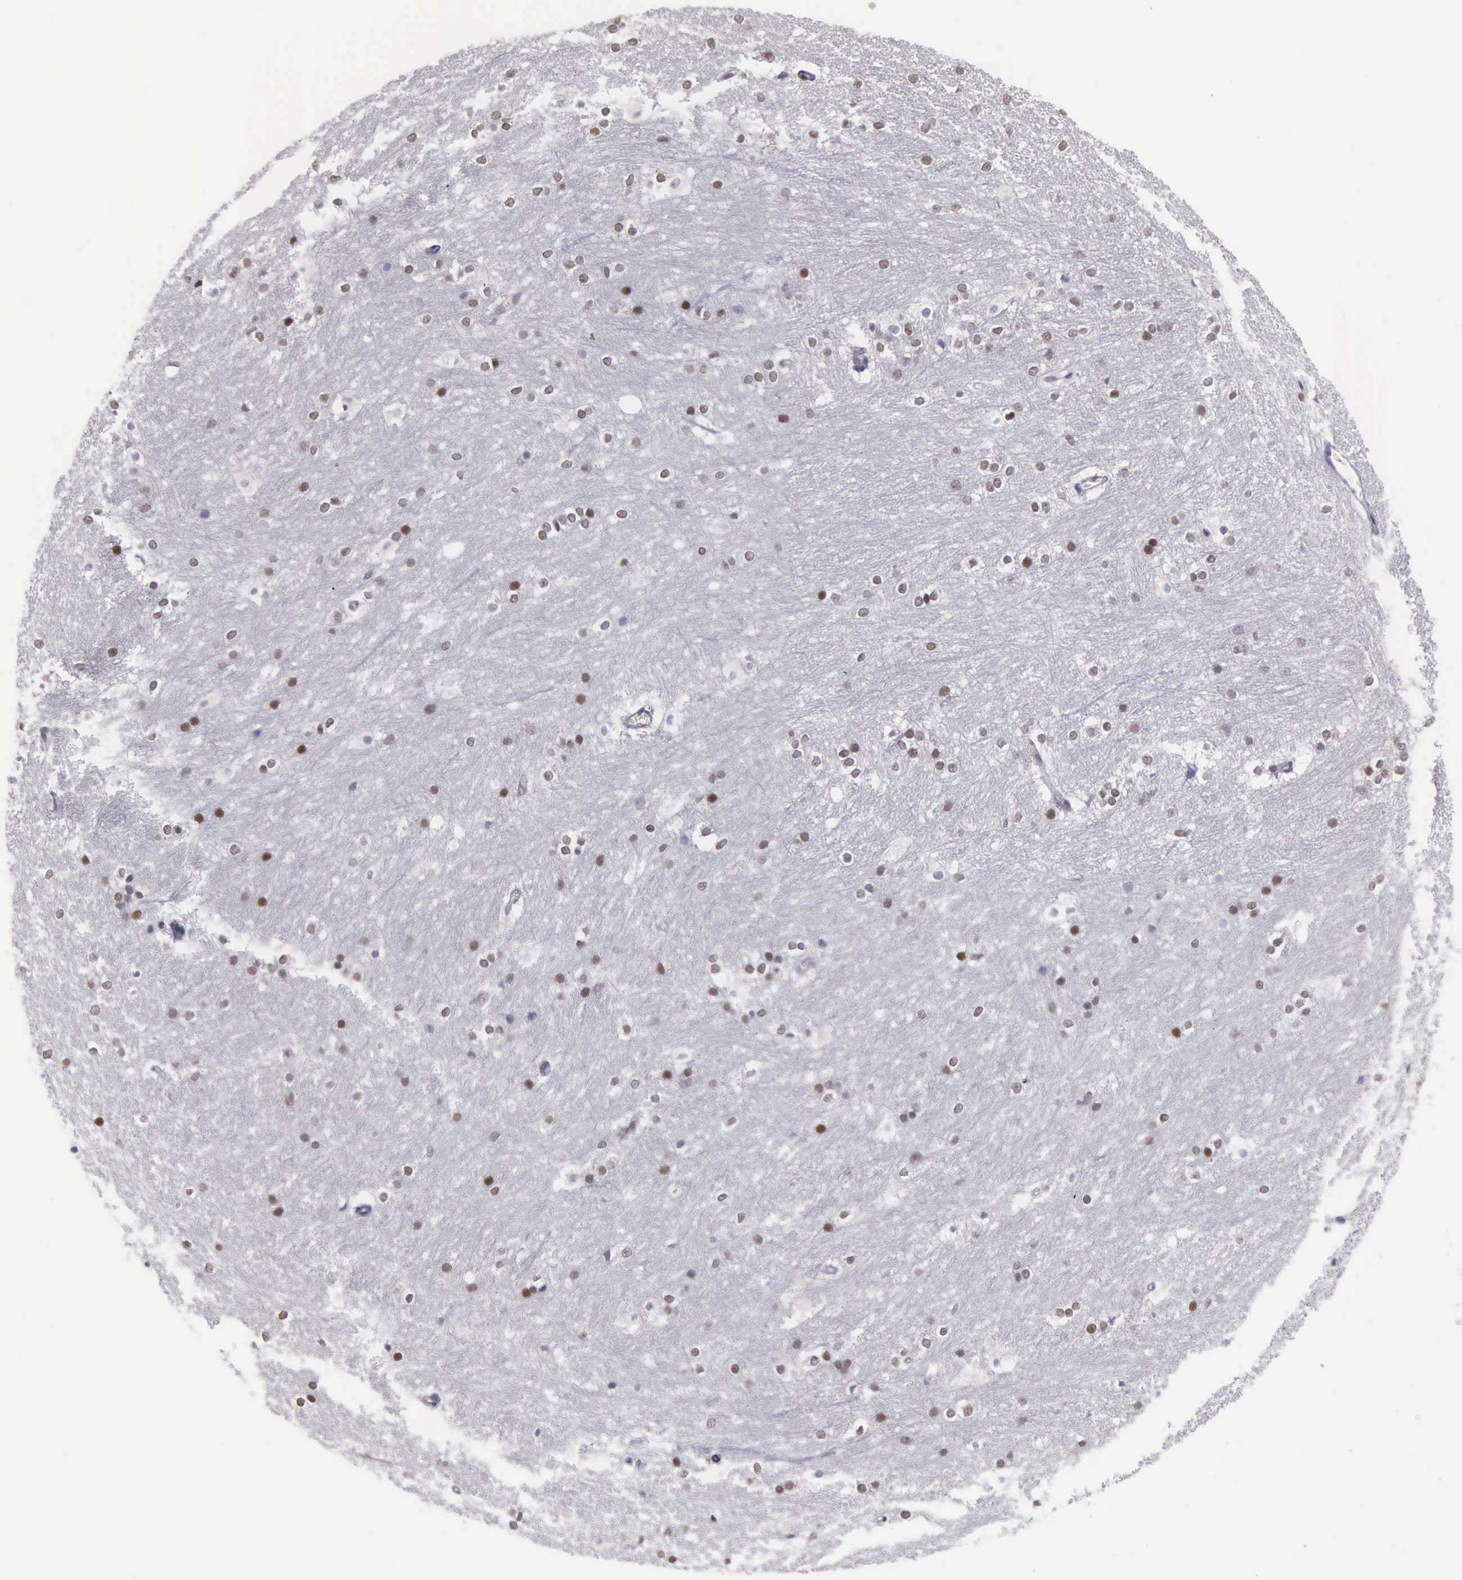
{"staining": {"intensity": "weak", "quantity": "25%-75%", "location": "nuclear"}, "tissue": "caudate", "cell_type": "Glial cells", "image_type": "normal", "snomed": [{"axis": "morphology", "description": "Normal tissue, NOS"}, {"axis": "topography", "description": "Lateral ventricle wall"}], "caption": "About 25%-75% of glial cells in unremarkable human caudate show weak nuclear protein staining as visualized by brown immunohistochemical staining.", "gene": "VRK1", "patient": {"sex": "female", "age": 19}}